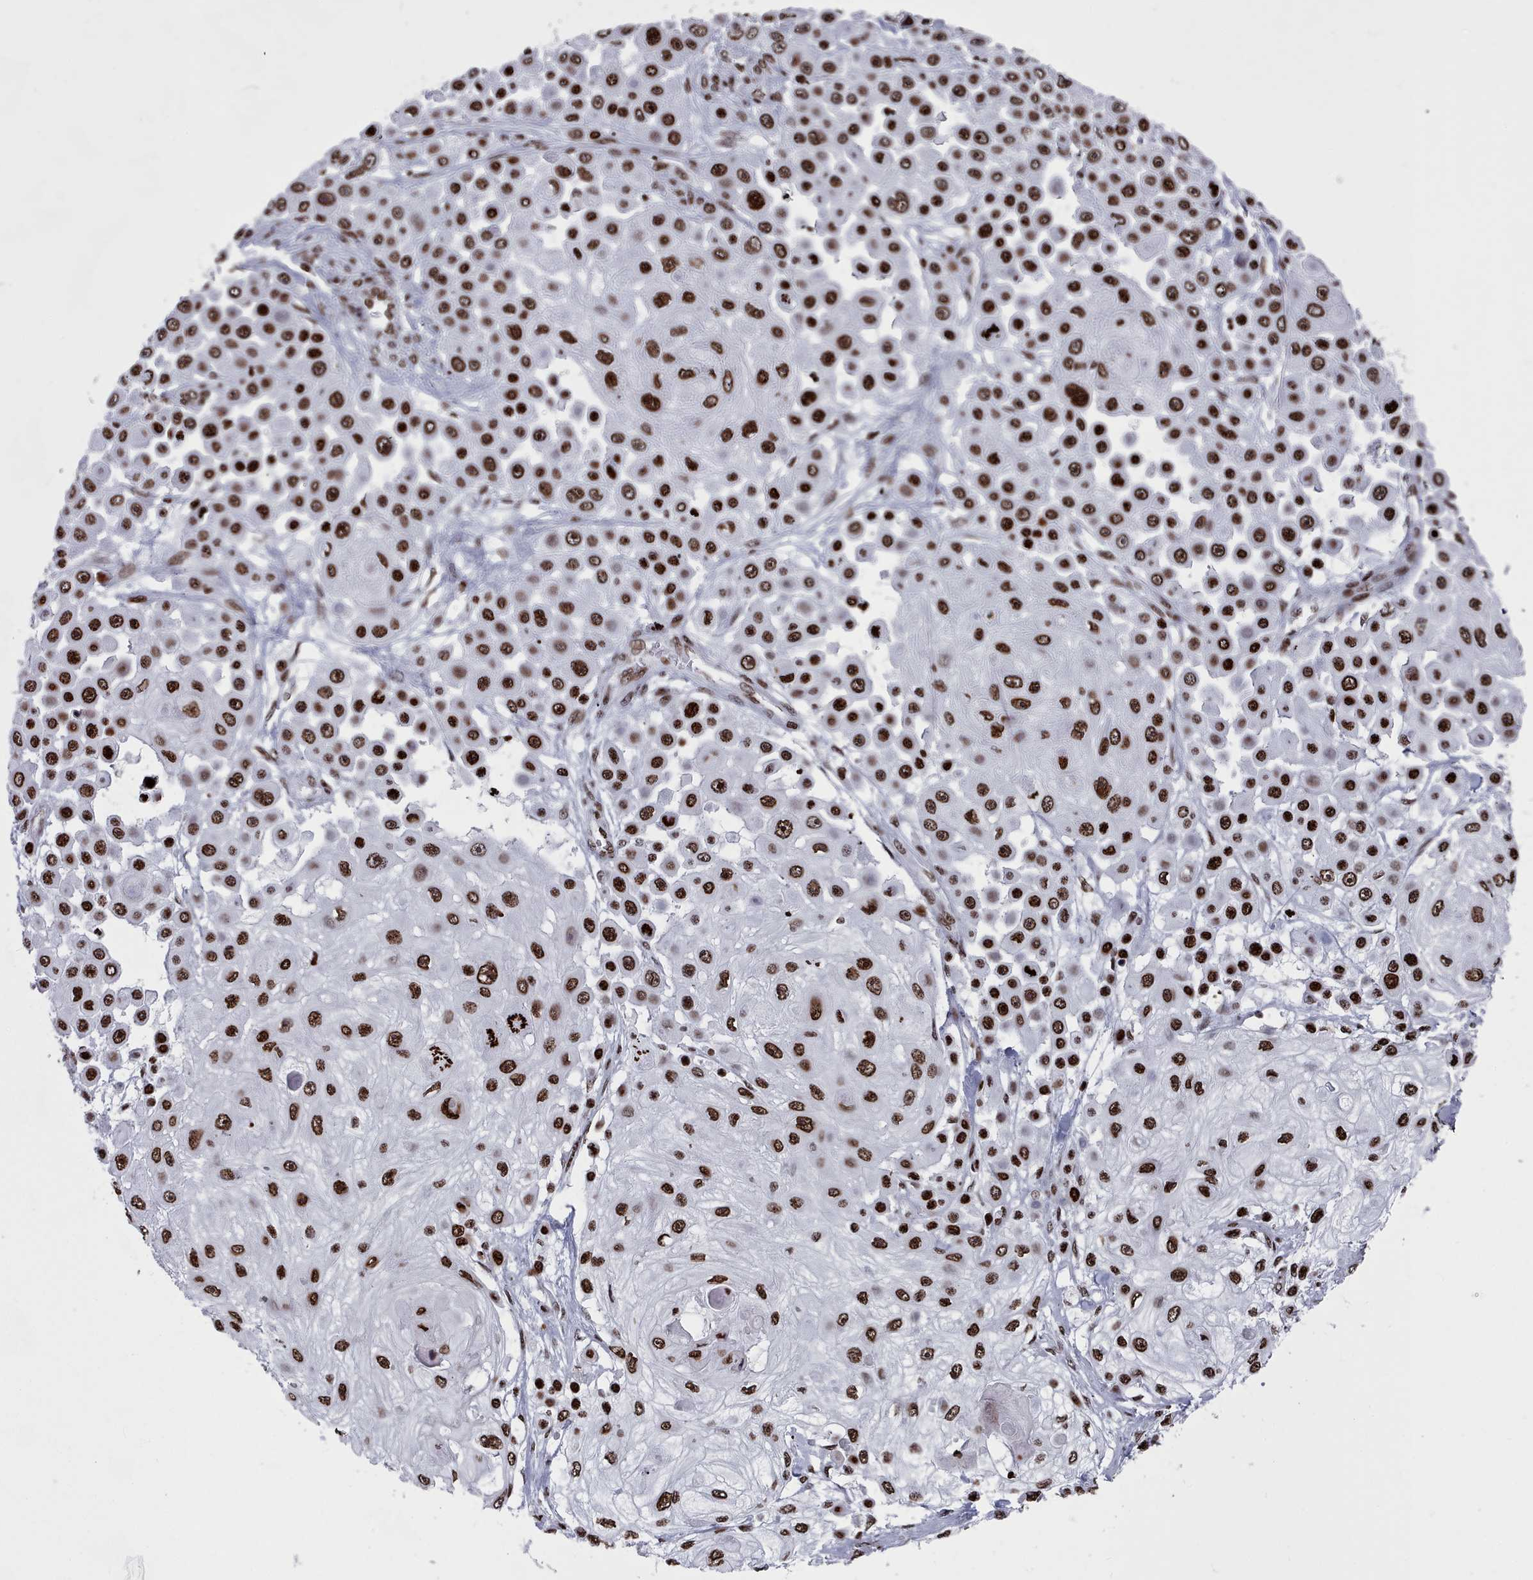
{"staining": {"intensity": "strong", "quantity": ">75%", "location": "nuclear"}, "tissue": "skin cancer", "cell_type": "Tumor cells", "image_type": "cancer", "snomed": [{"axis": "morphology", "description": "Squamous cell carcinoma, NOS"}, {"axis": "topography", "description": "Skin"}], "caption": "Immunohistochemistry of human skin squamous cell carcinoma exhibits high levels of strong nuclear staining in about >75% of tumor cells.", "gene": "PCDHB12", "patient": {"sex": "male", "age": 67}}